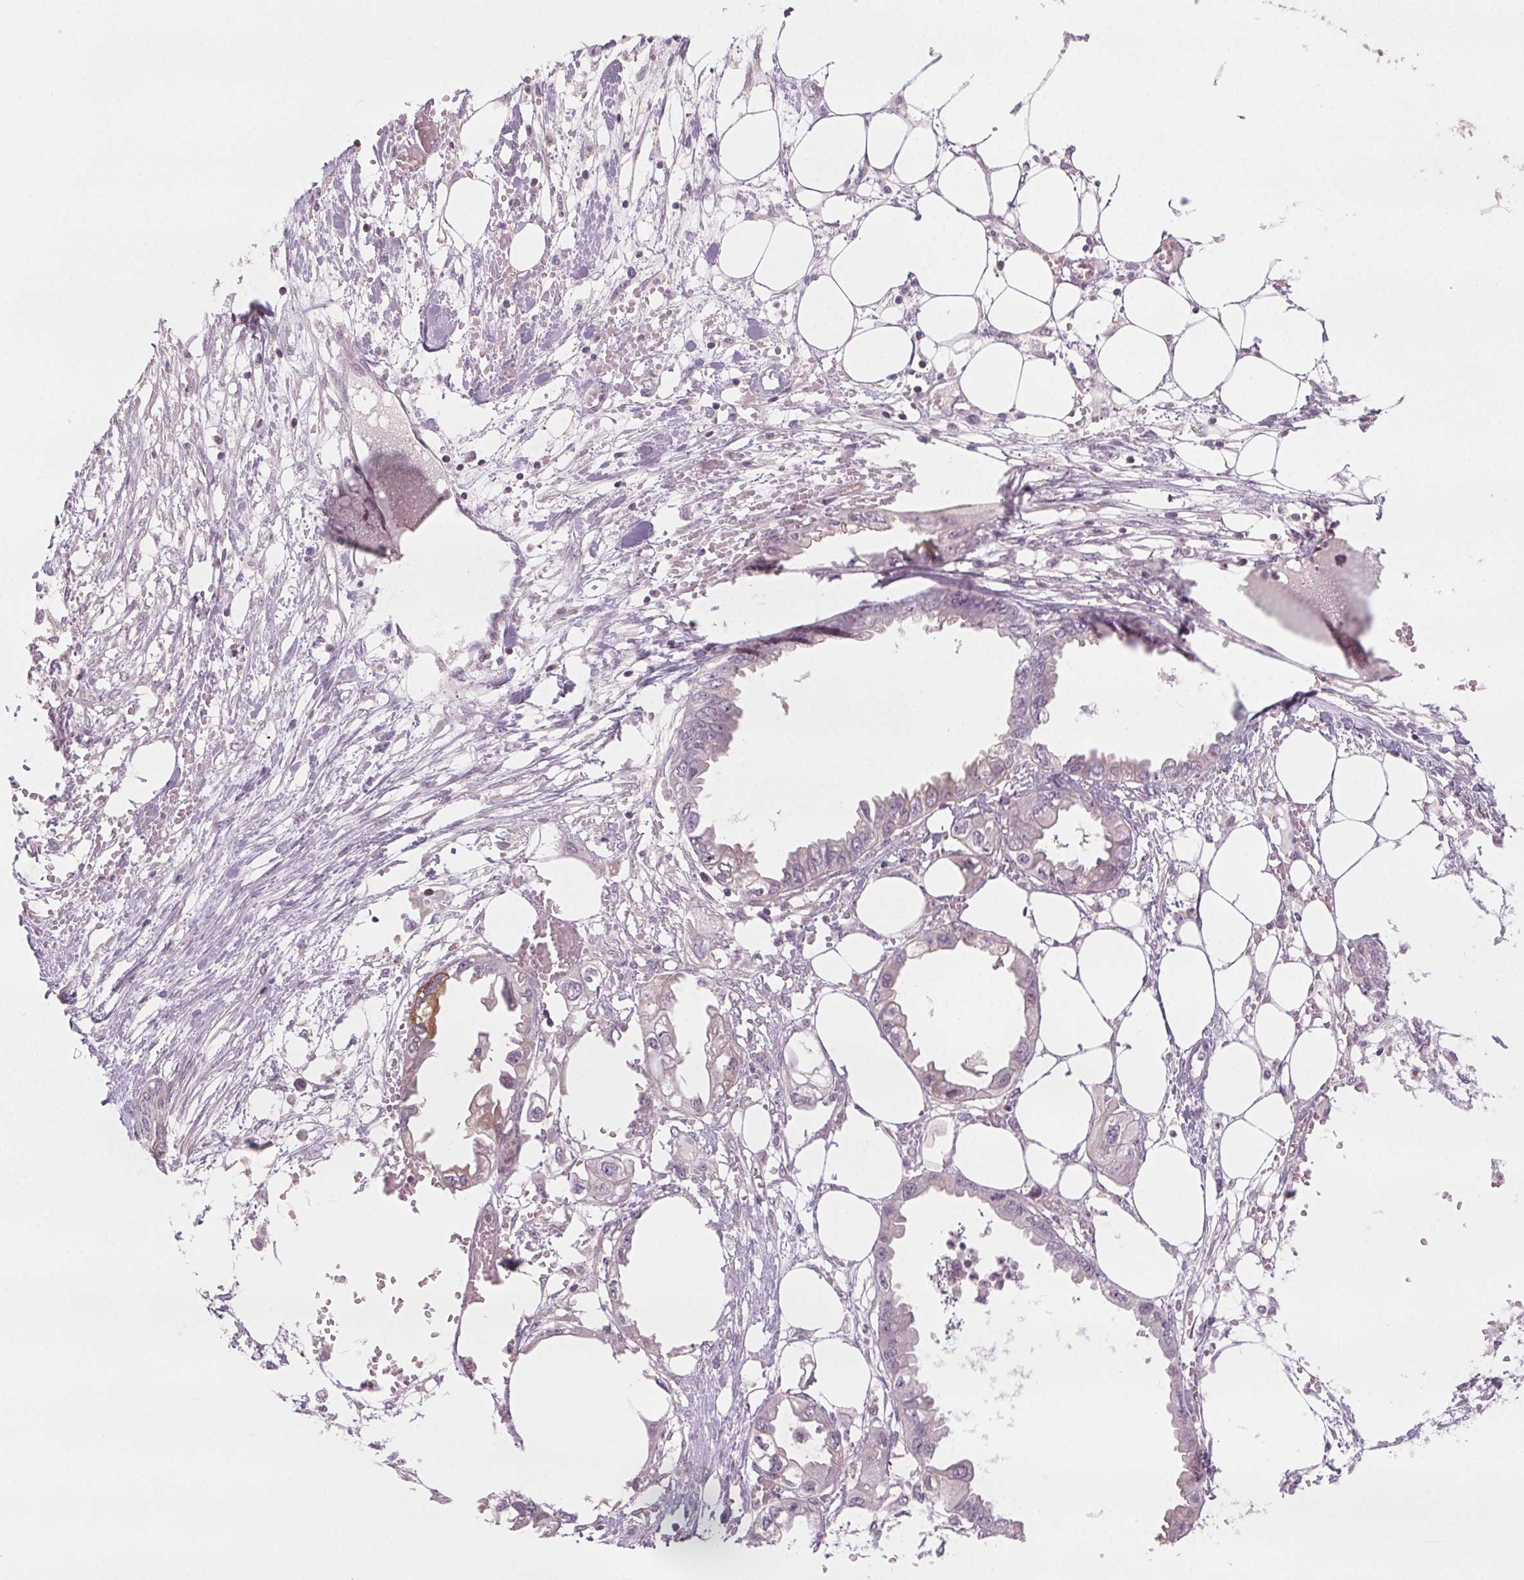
{"staining": {"intensity": "moderate", "quantity": "<25%", "location": "cytoplasmic/membranous"}, "tissue": "endometrial cancer", "cell_type": "Tumor cells", "image_type": "cancer", "snomed": [{"axis": "morphology", "description": "Adenocarcinoma, NOS"}, {"axis": "morphology", "description": "Adenocarcinoma, metastatic, NOS"}, {"axis": "topography", "description": "Adipose tissue"}, {"axis": "topography", "description": "Endometrium"}], "caption": "Moderate cytoplasmic/membranous protein positivity is appreciated in about <25% of tumor cells in adenocarcinoma (endometrial).", "gene": "HHLA2", "patient": {"sex": "female", "age": 67}}